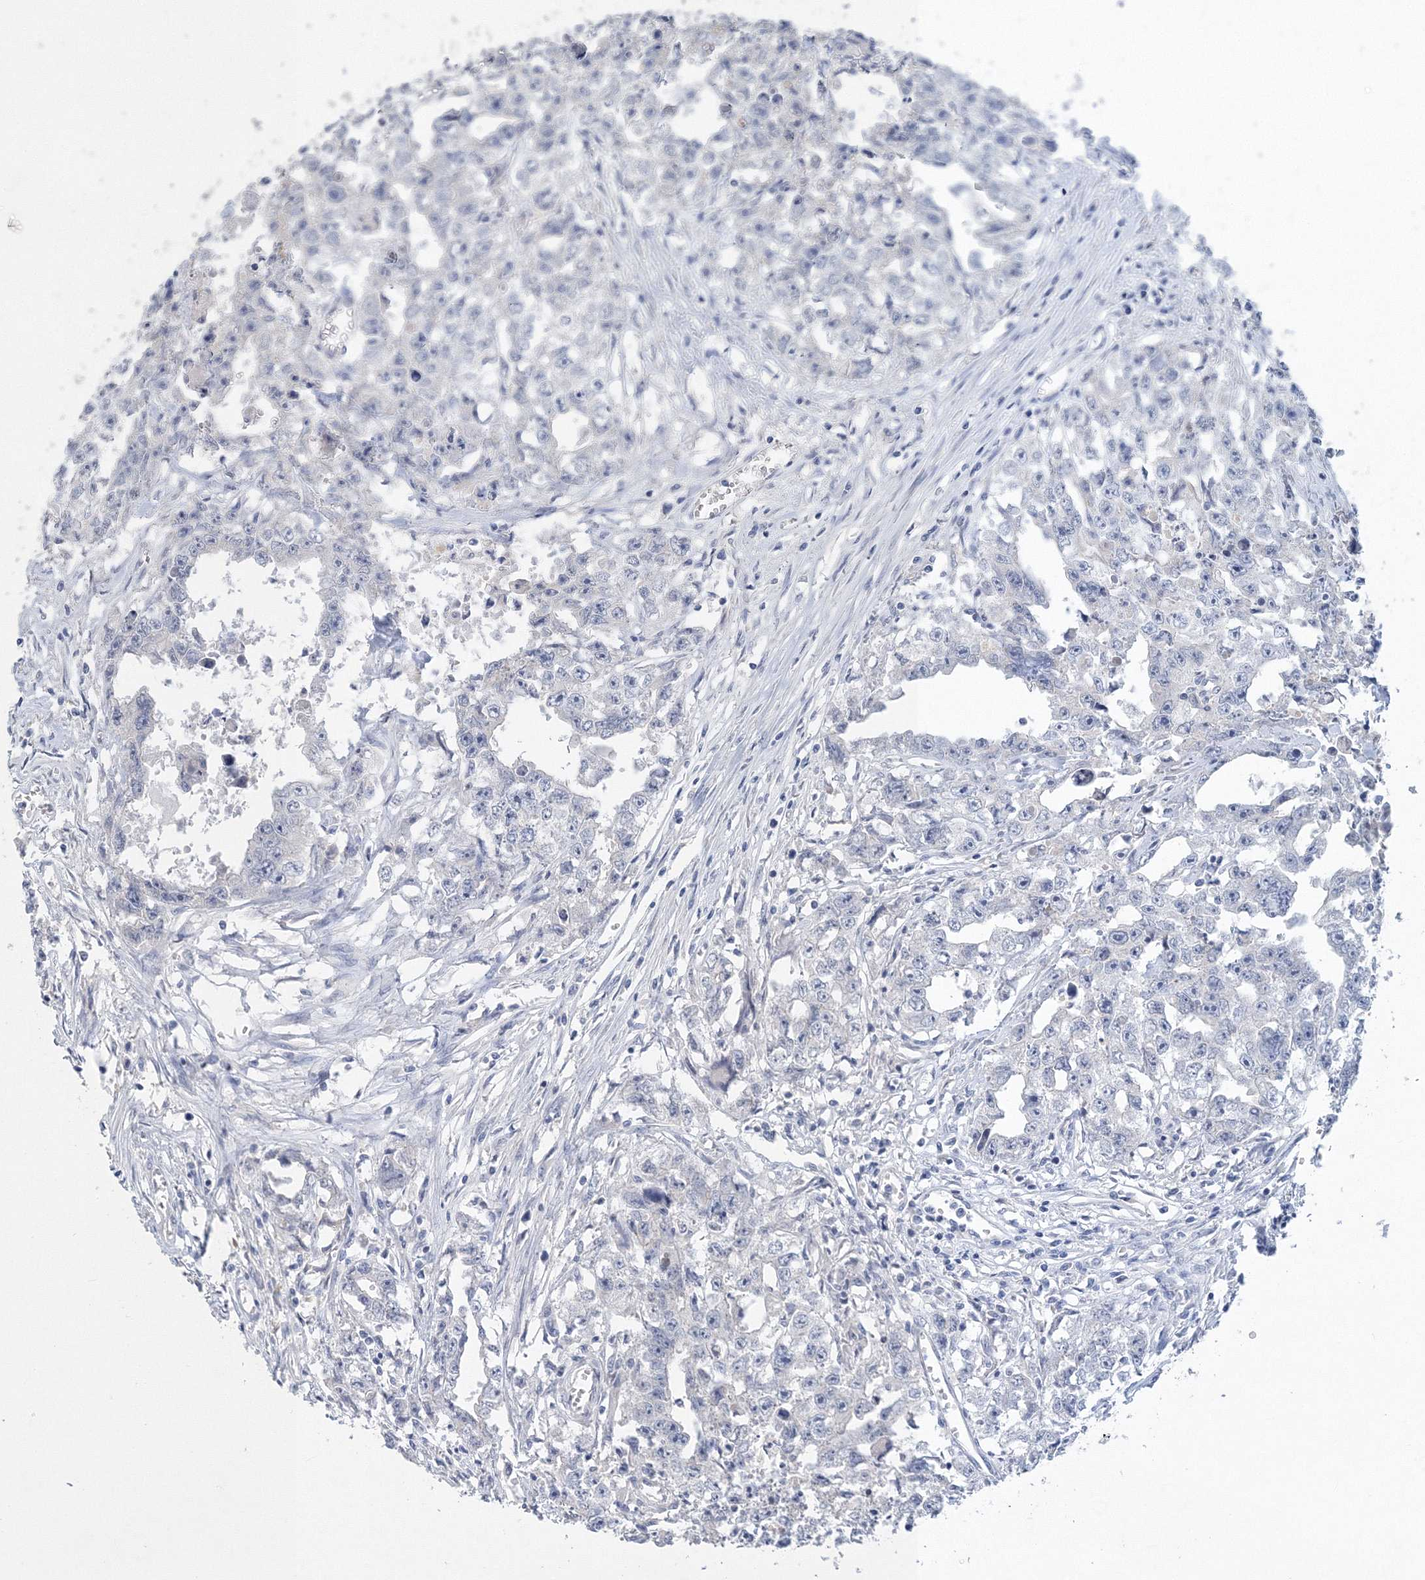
{"staining": {"intensity": "negative", "quantity": "none", "location": "none"}, "tissue": "testis cancer", "cell_type": "Tumor cells", "image_type": "cancer", "snomed": [{"axis": "morphology", "description": "Seminoma, NOS"}, {"axis": "morphology", "description": "Carcinoma, Embryonal, NOS"}, {"axis": "topography", "description": "Testis"}], "caption": "Tumor cells are negative for protein expression in human testis cancer (seminoma).", "gene": "OSBPL6", "patient": {"sex": "male", "age": 43}}